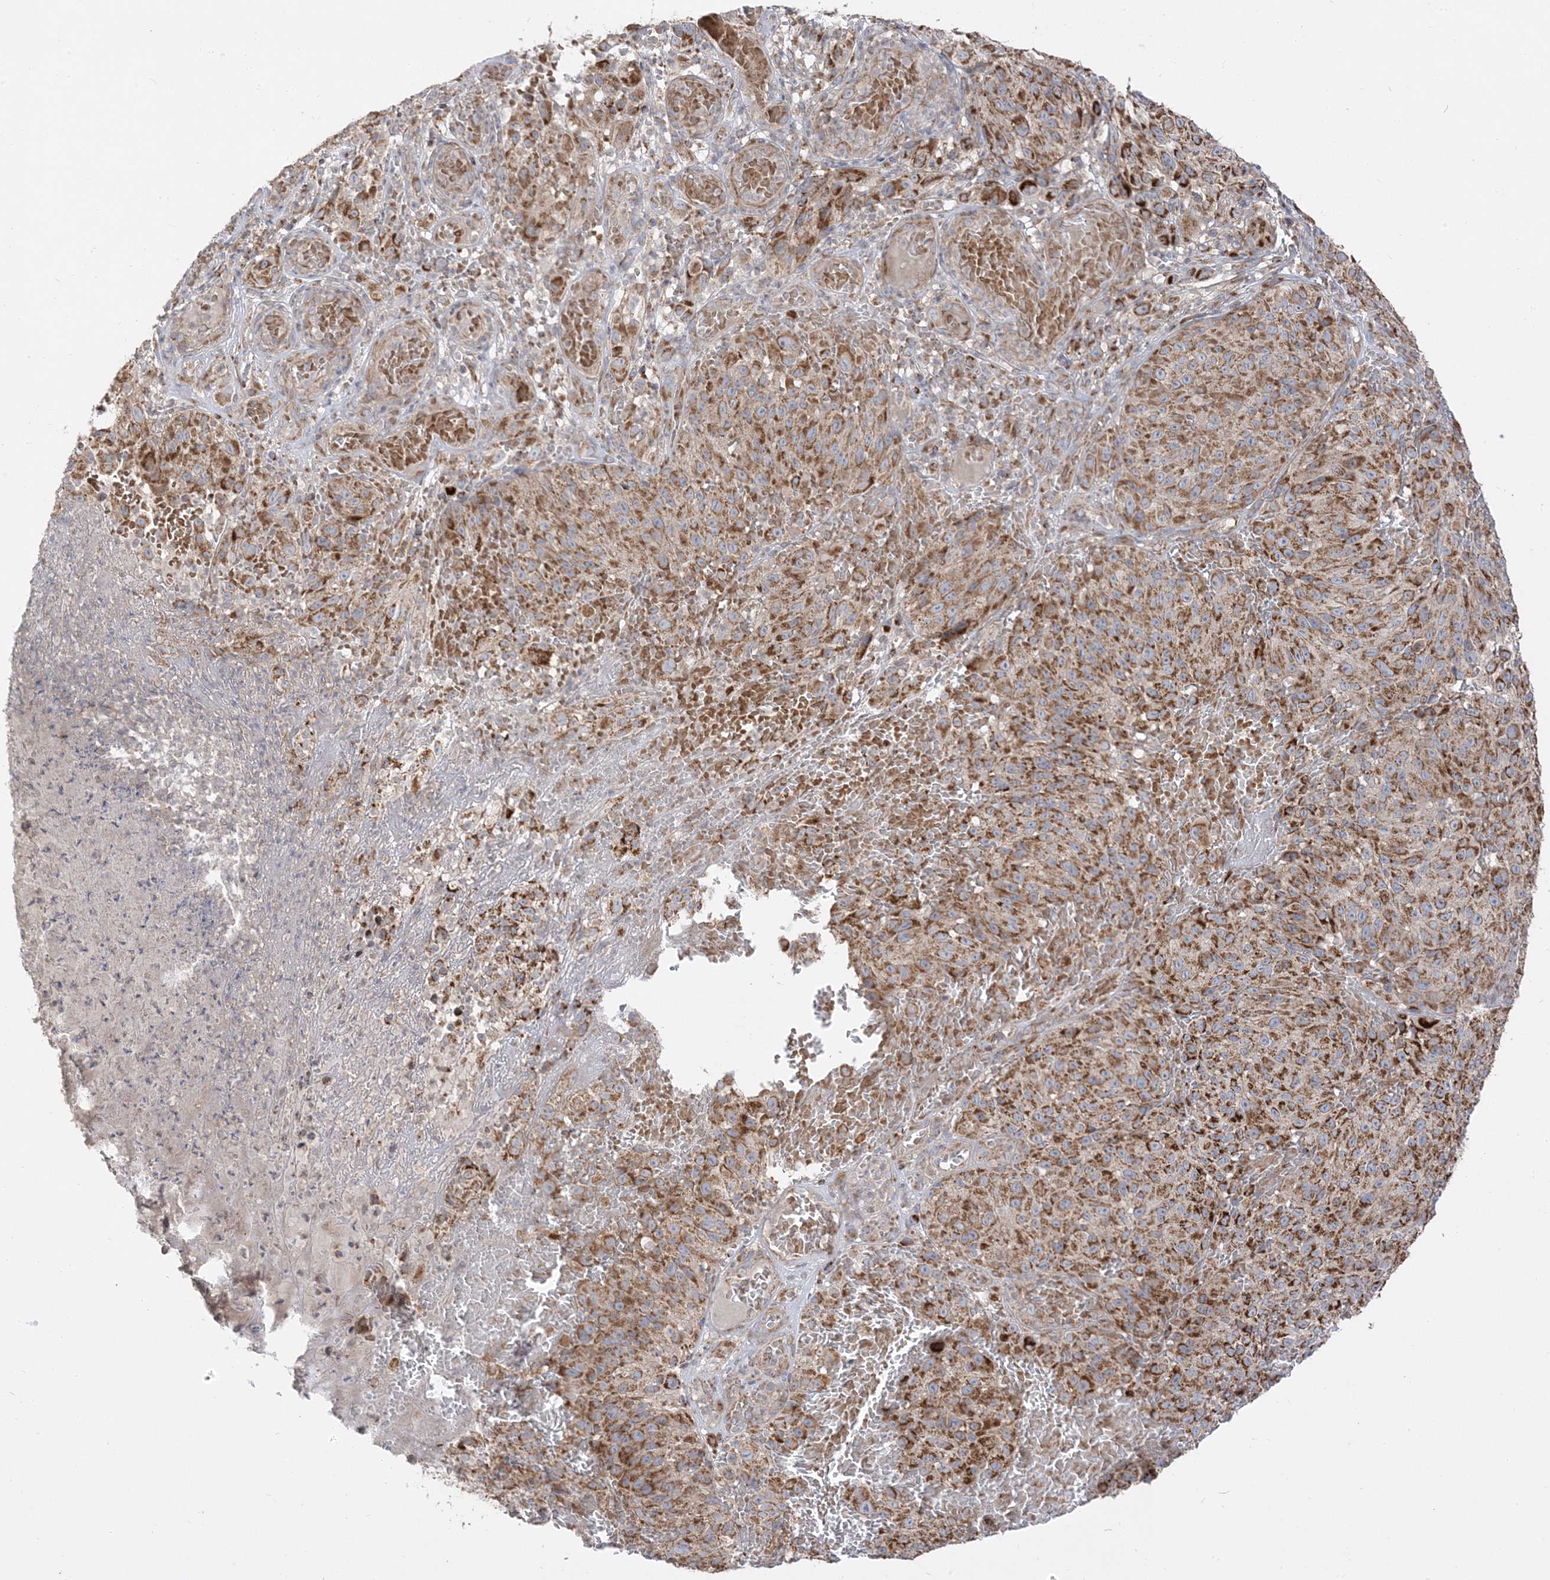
{"staining": {"intensity": "moderate", "quantity": ">75%", "location": "cytoplasmic/membranous"}, "tissue": "melanoma", "cell_type": "Tumor cells", "image_type": "cancer", "snomed": [{"axis": "morphology", "description": "Malignant melanoma, NOS"}, {"axis": "topography", "description": "Skin"}], "caption": "Moderate cytoplasmic/membranous expression is appreciated in approximately >75% of tumor cells in melanoma.", "gene": "AARS2", "patient": {"sex": "male", "age": 83}}